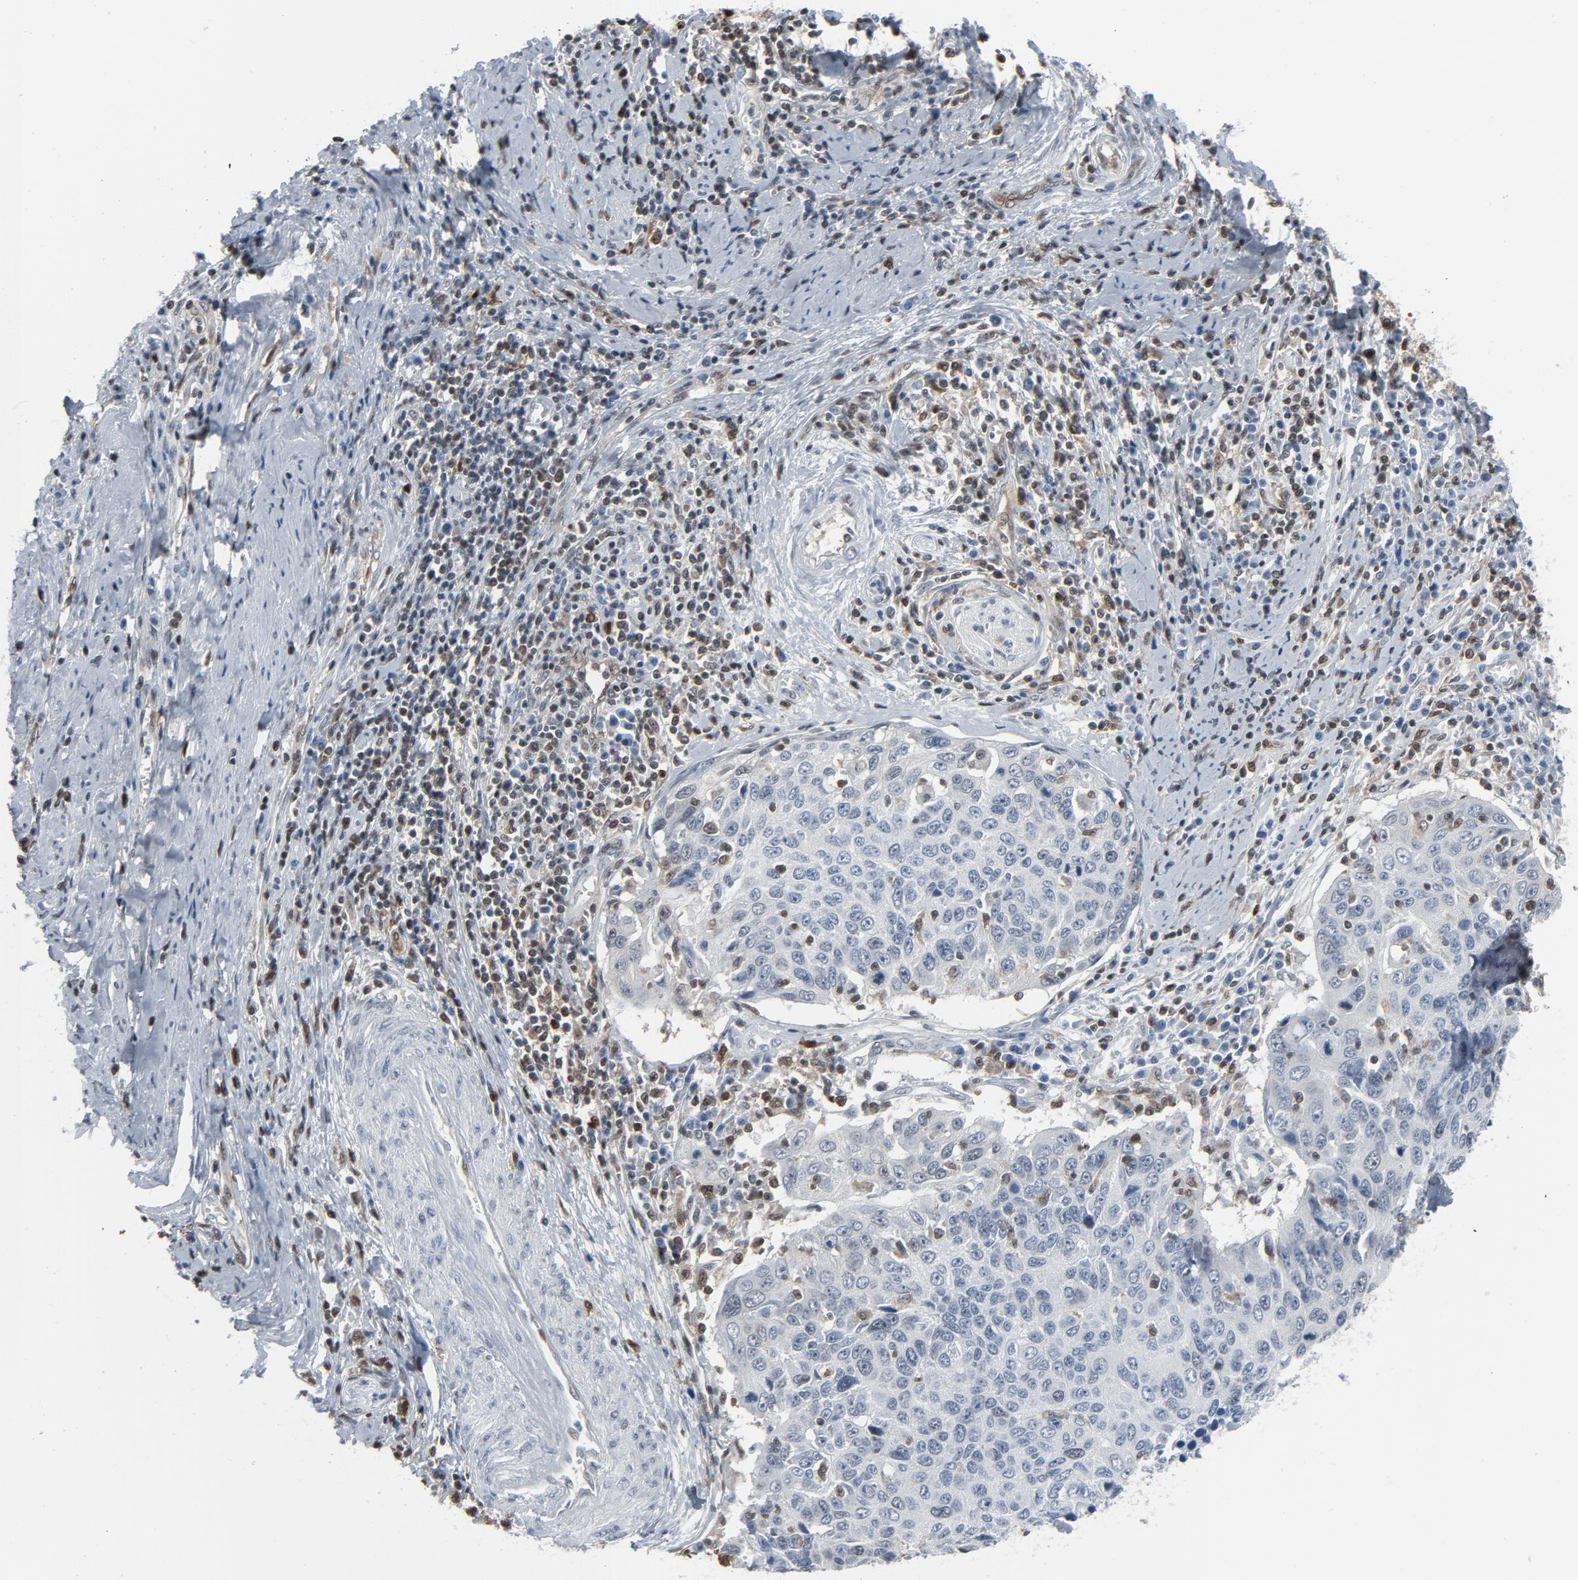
{"staining": {"intensity": "negative", "quantity": "none", "location": "none"}, "tissue": "cervical cancer", "cell_type": "Tumor cells", "image_type": "cancer", "snomed": [{"axis": "morphology", "description": "Squamous cell carcinoma, NOS"}, {"axis": "topography", "description": "Cervix"}], "caption": "Protein analysis of cervical squamous cell carcinoma demonstrates no significant positivity in tumor cells.", "gene": "STAT5A", "patient": {"sex": "female", "age": 53}}